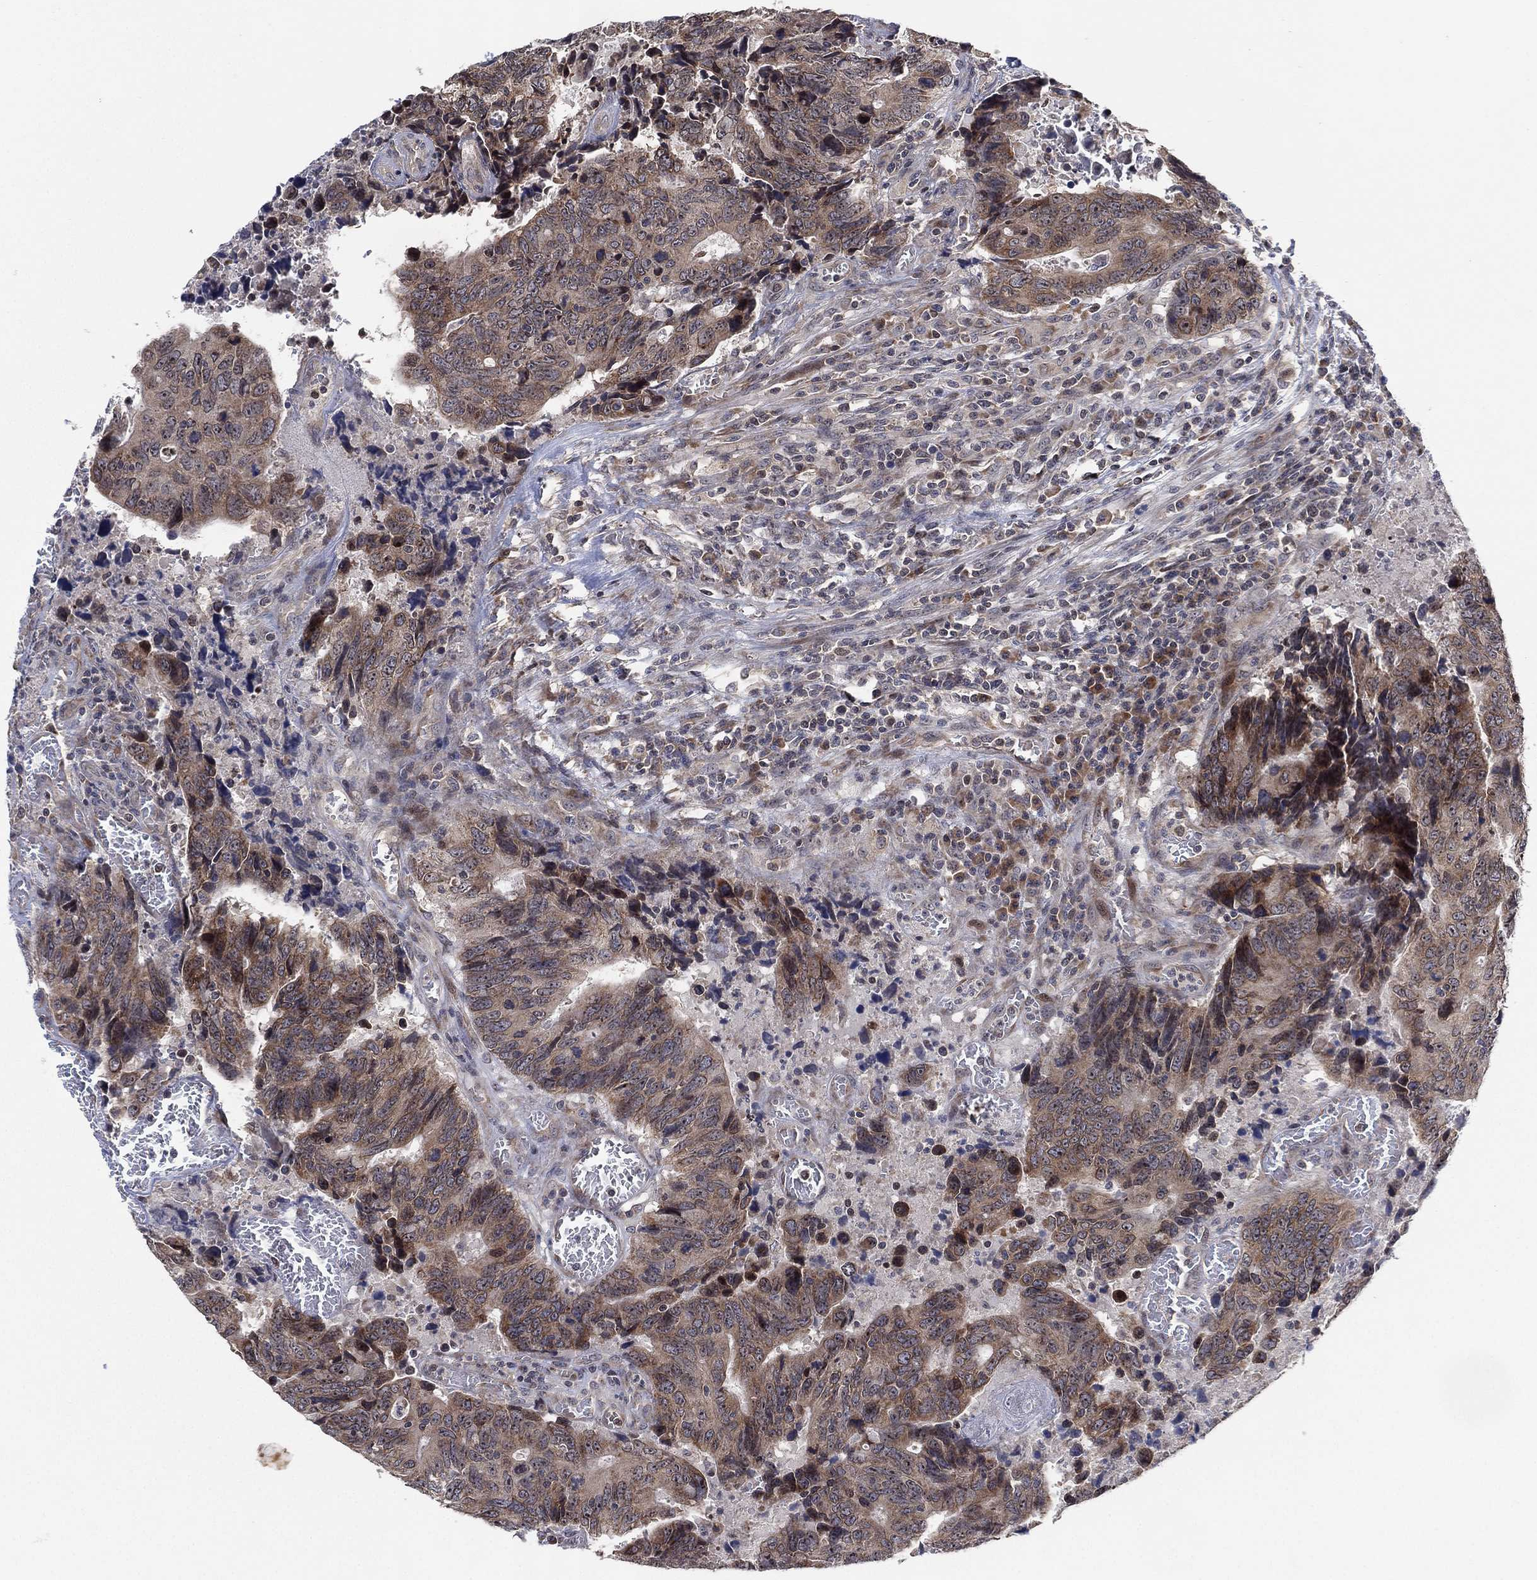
{"staining": {"intensity": "weak", "quantity": ">75%", "location": "cytoplasmic/membranous"}, "tissue": "colorectal cancer", "cell_type": "Tumor cells", "image_type": "cancer", "snomed": [{"axis": "morphology", "description": "Adenocarcinoma, NOS"}, {"axis": "topography", "description": "Colon"}], "caption": "This is an image of immunohistochemistry (IHC) staining of colorectal cancer (adenocarcinoma), which shows weak positivity in the cytoplasmic/membranous of tumor cells.", "gene": "TMCO1", "patient": {"sex": "female", "age": 77}}